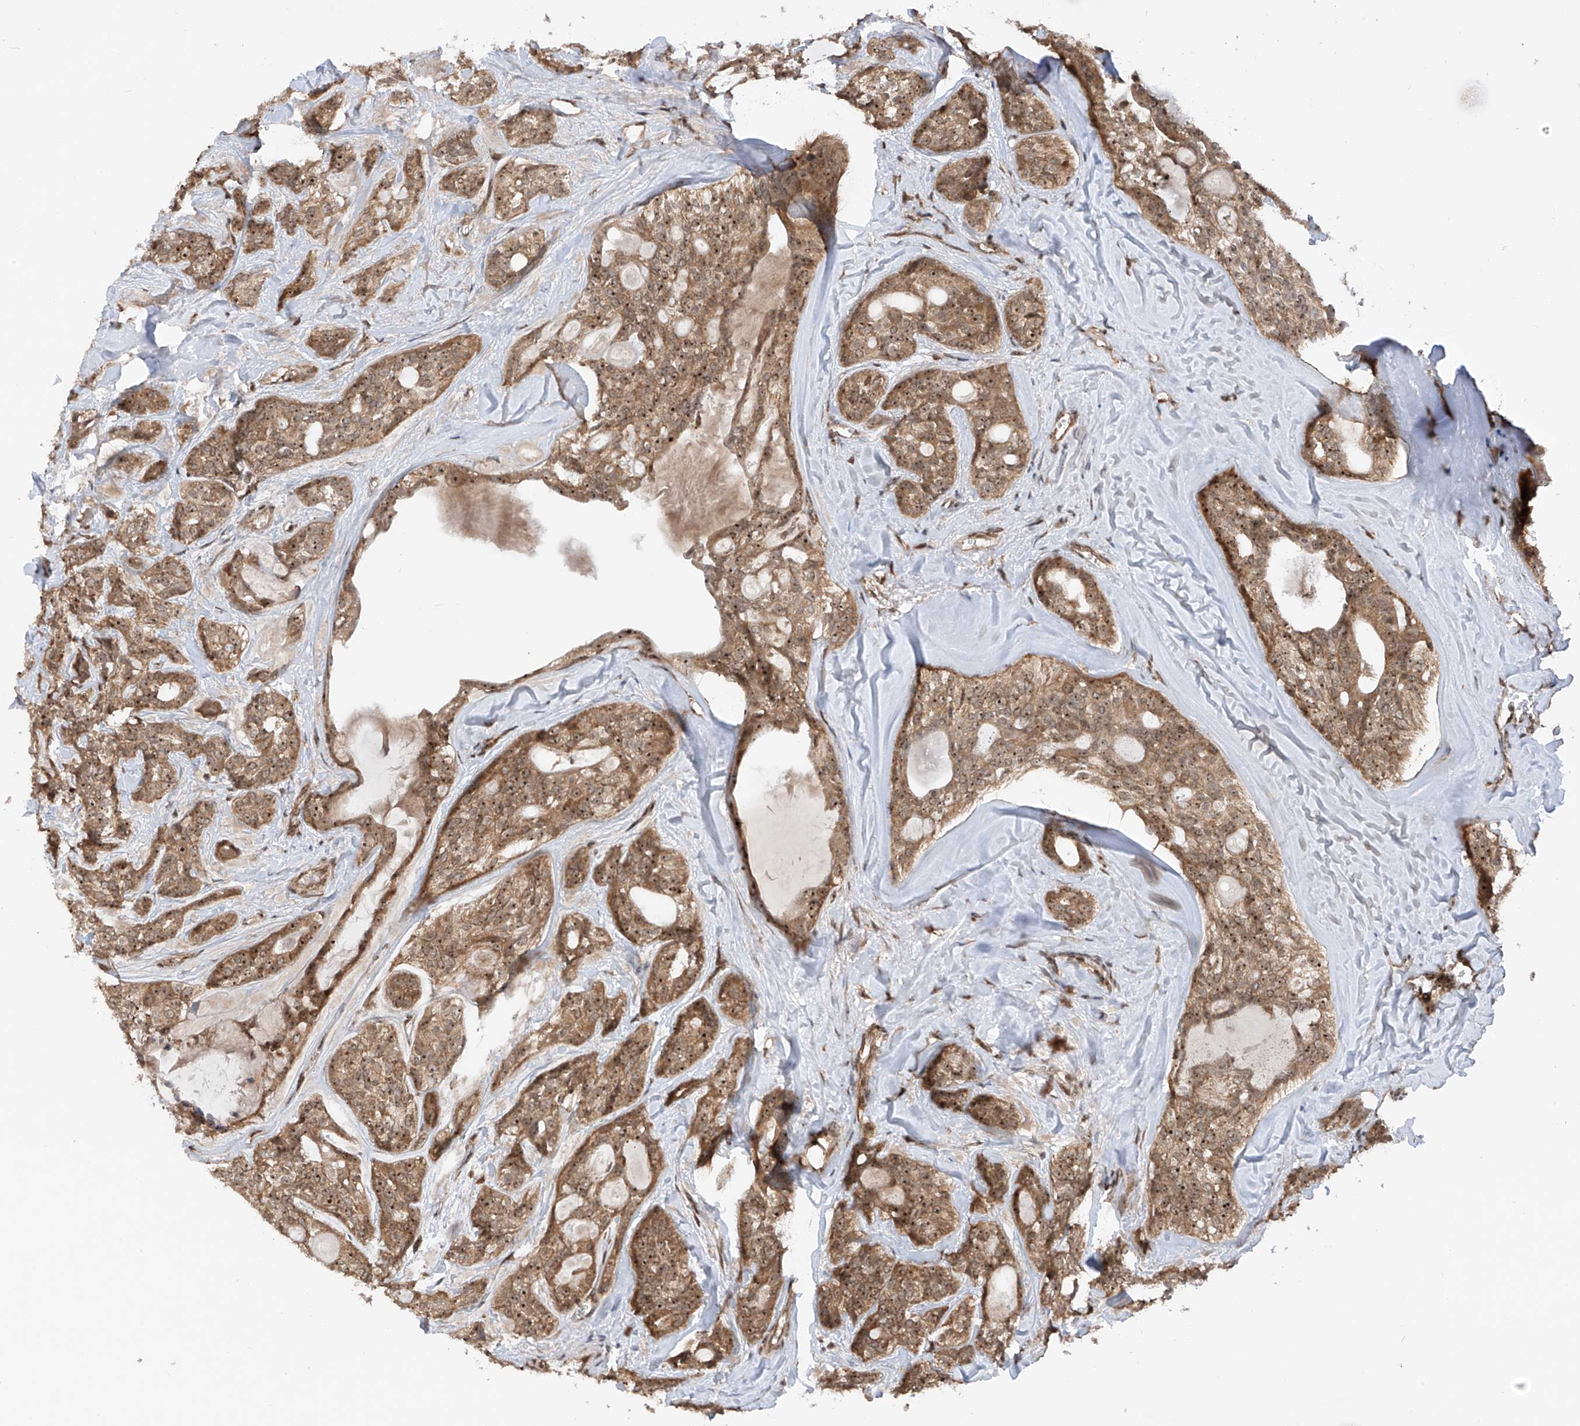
{"staining": {"intensity": "moderate", "quantity": ">75%", "location": "cytoplasmic/membranous,nuclear"}, "tissue": "head and neck cancer", "cell_type": "Tumor cells", "image_type": "cancer", "snomed": [{"axis": "morphology", "description": "Adenocarcinoma, NOS"}, {"axis": "topography", "description": "Head-Neck"}], "caption": "Head and neck cancer stained with DAB immunohistochemistry shows medium levels of moderate cytoplasmic/membranous and nuclear positivity in about >75% of tumor cells.", "gene": "C1orf131", "patient": {"sex": "male", "age": 66}}